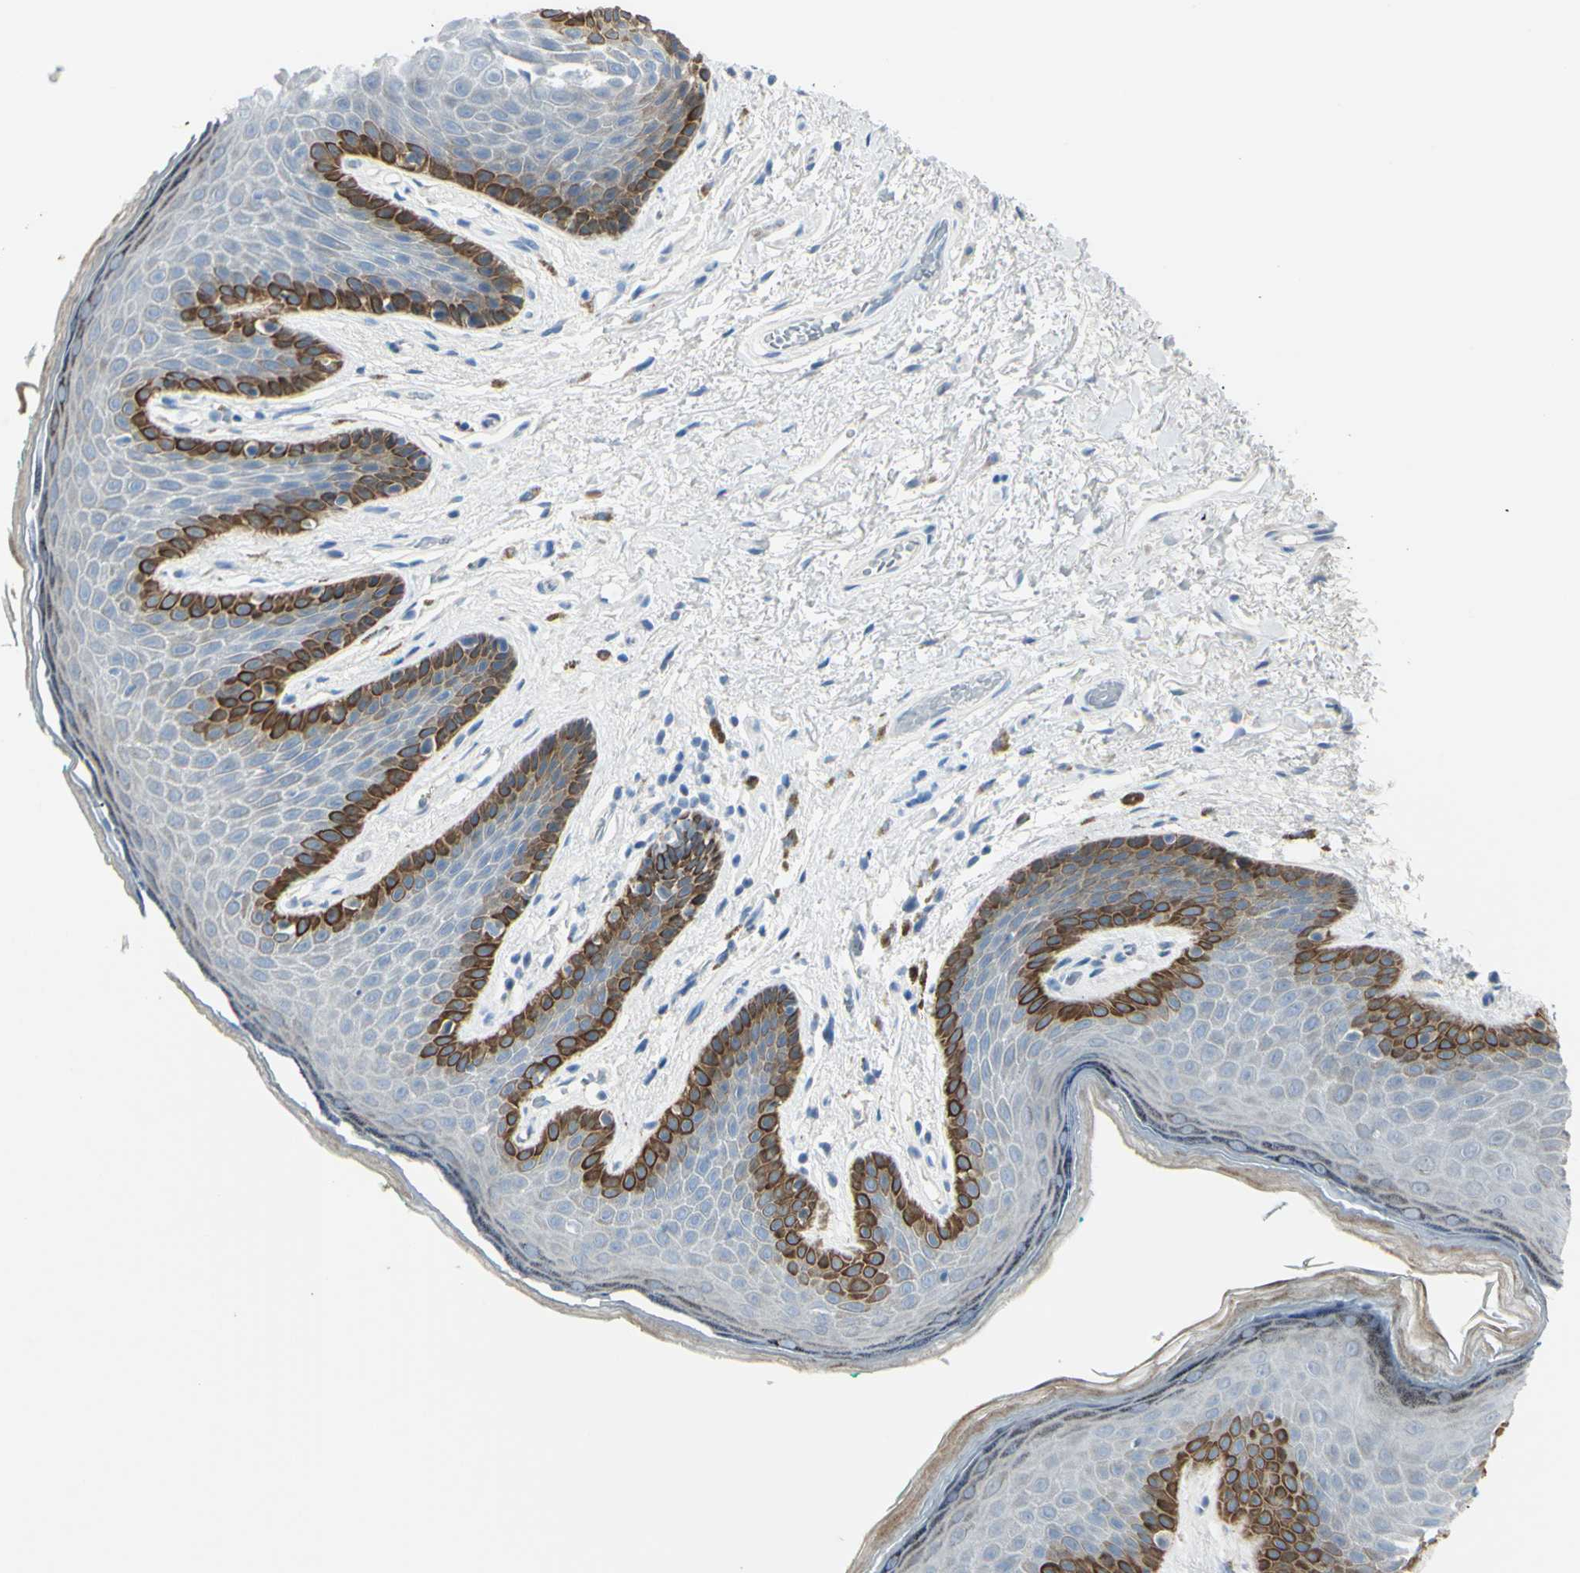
{"staining": {"intensity": "strong", "quantity": "<25%", "location": "cytoplasmic/membranous,nuclear"}, "tissue": "skin", "cell_type": "Epidermal cells", "image_type": "normal", "snomed": [{"axis": "morphology", "description": "Normal tissue, NOS"}, {"axis": "topography", "description": "Anal"}], "caption": "DAB immunohistochemical staining of normal skin exhibits strong cytoplasmic/membranous,nuclear protein positivity in about <25% of epidermal cells.", "gene": "ZNF557", "patient": {"sex": "male", "age": 74}}